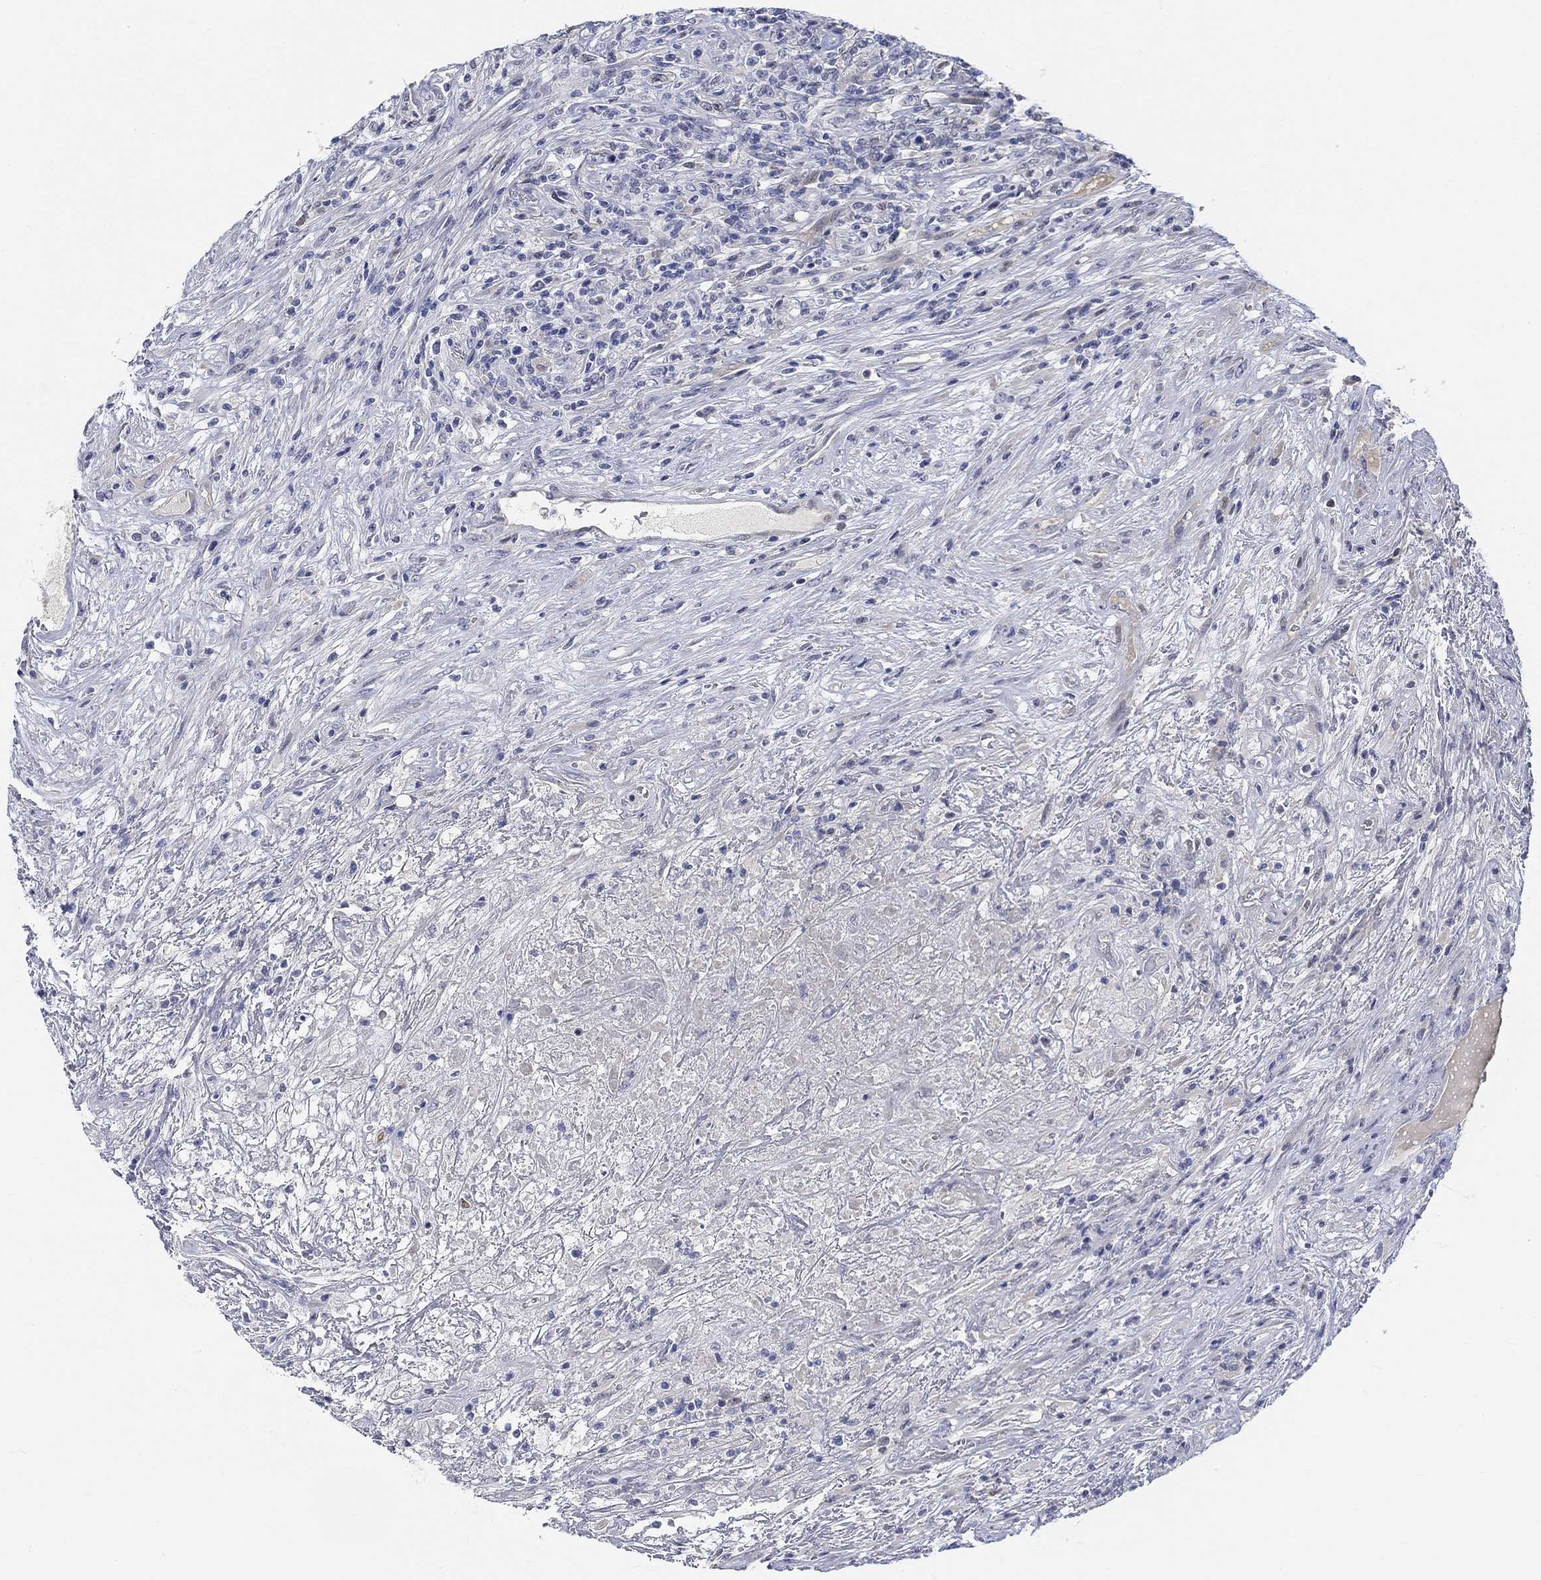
{"staining": {"intensity": "negative", "quantity": "none", "location": "none"}, "tissue": "lymphoma", "cell_type": "Tumor cells", "image_type": "cancer", "snomed": [{"axis": "morphology", "description": "Malignant lymphoma, non-Hodgkin's type, High grade"}, {"axis": "topography", "description": "Lung"}], "caption": "IHC of high-grade malignant lymphoma, non-Hodgkin's type shows no expression in tumor cells.", "gene": "SNTG2", "patient": {"sex": "male", "age": 79}}